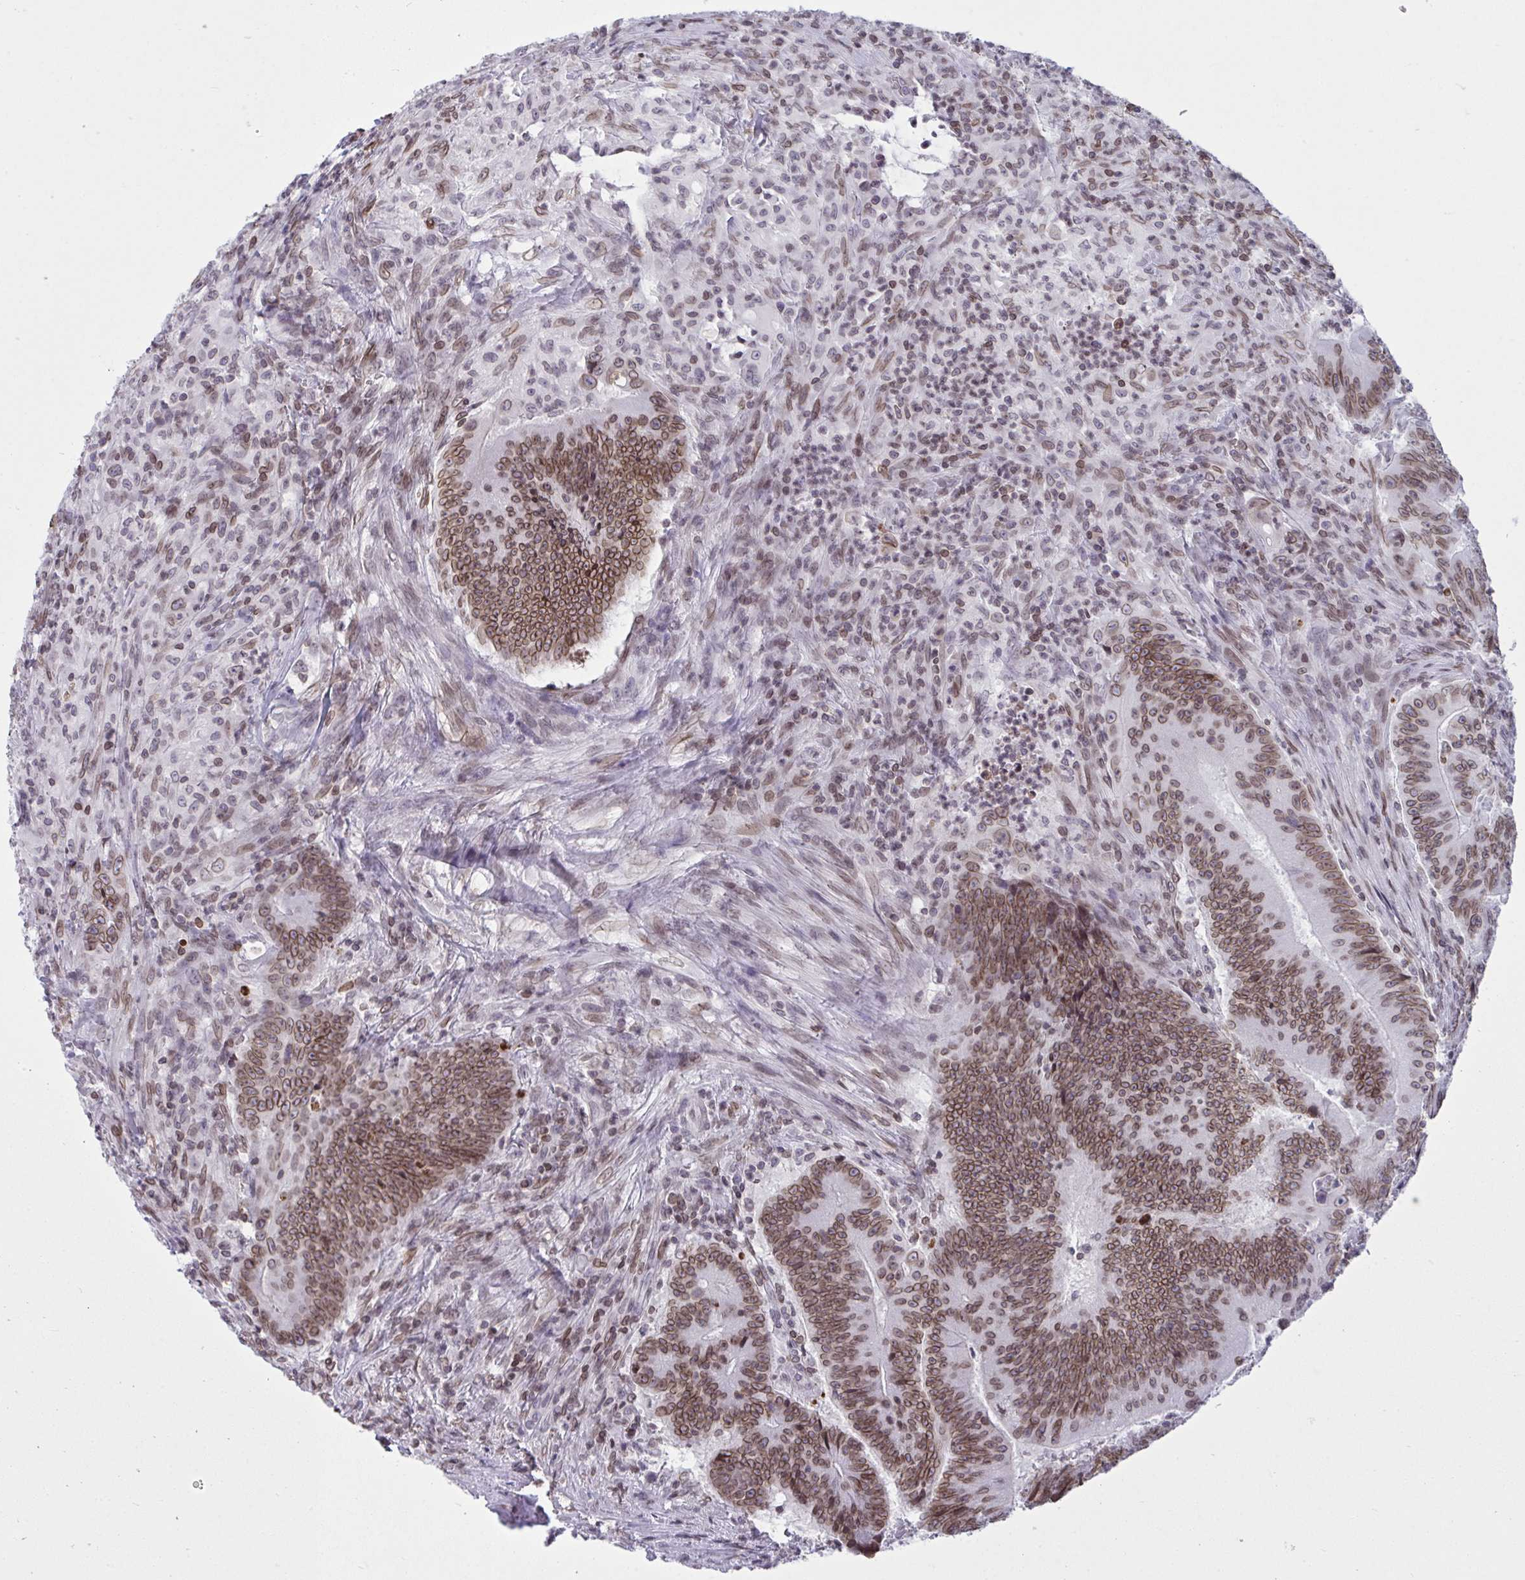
{"staining": {"intensity": "moderate", "quantity": ">75%", "location": "cytoplasmic/membranous,nuclear"}, "tissue": "colorectal cancer", "cell_type": "Tumor cells", "image_type": "cancer", "snomed": [{"axis": "morphology", "description": "Adenocarcinoma, NOS"}, {"axis": "topography", "description": "Colon"}], "caption": "Brown immunohistochemical staining in human colorectal cancer displays moderate cytoplasmic/membranous and nuclear expression in approximately >75% of tumor cells.", "gene": "LMNB2", "patient": {"sex": "female", "age": 87}}